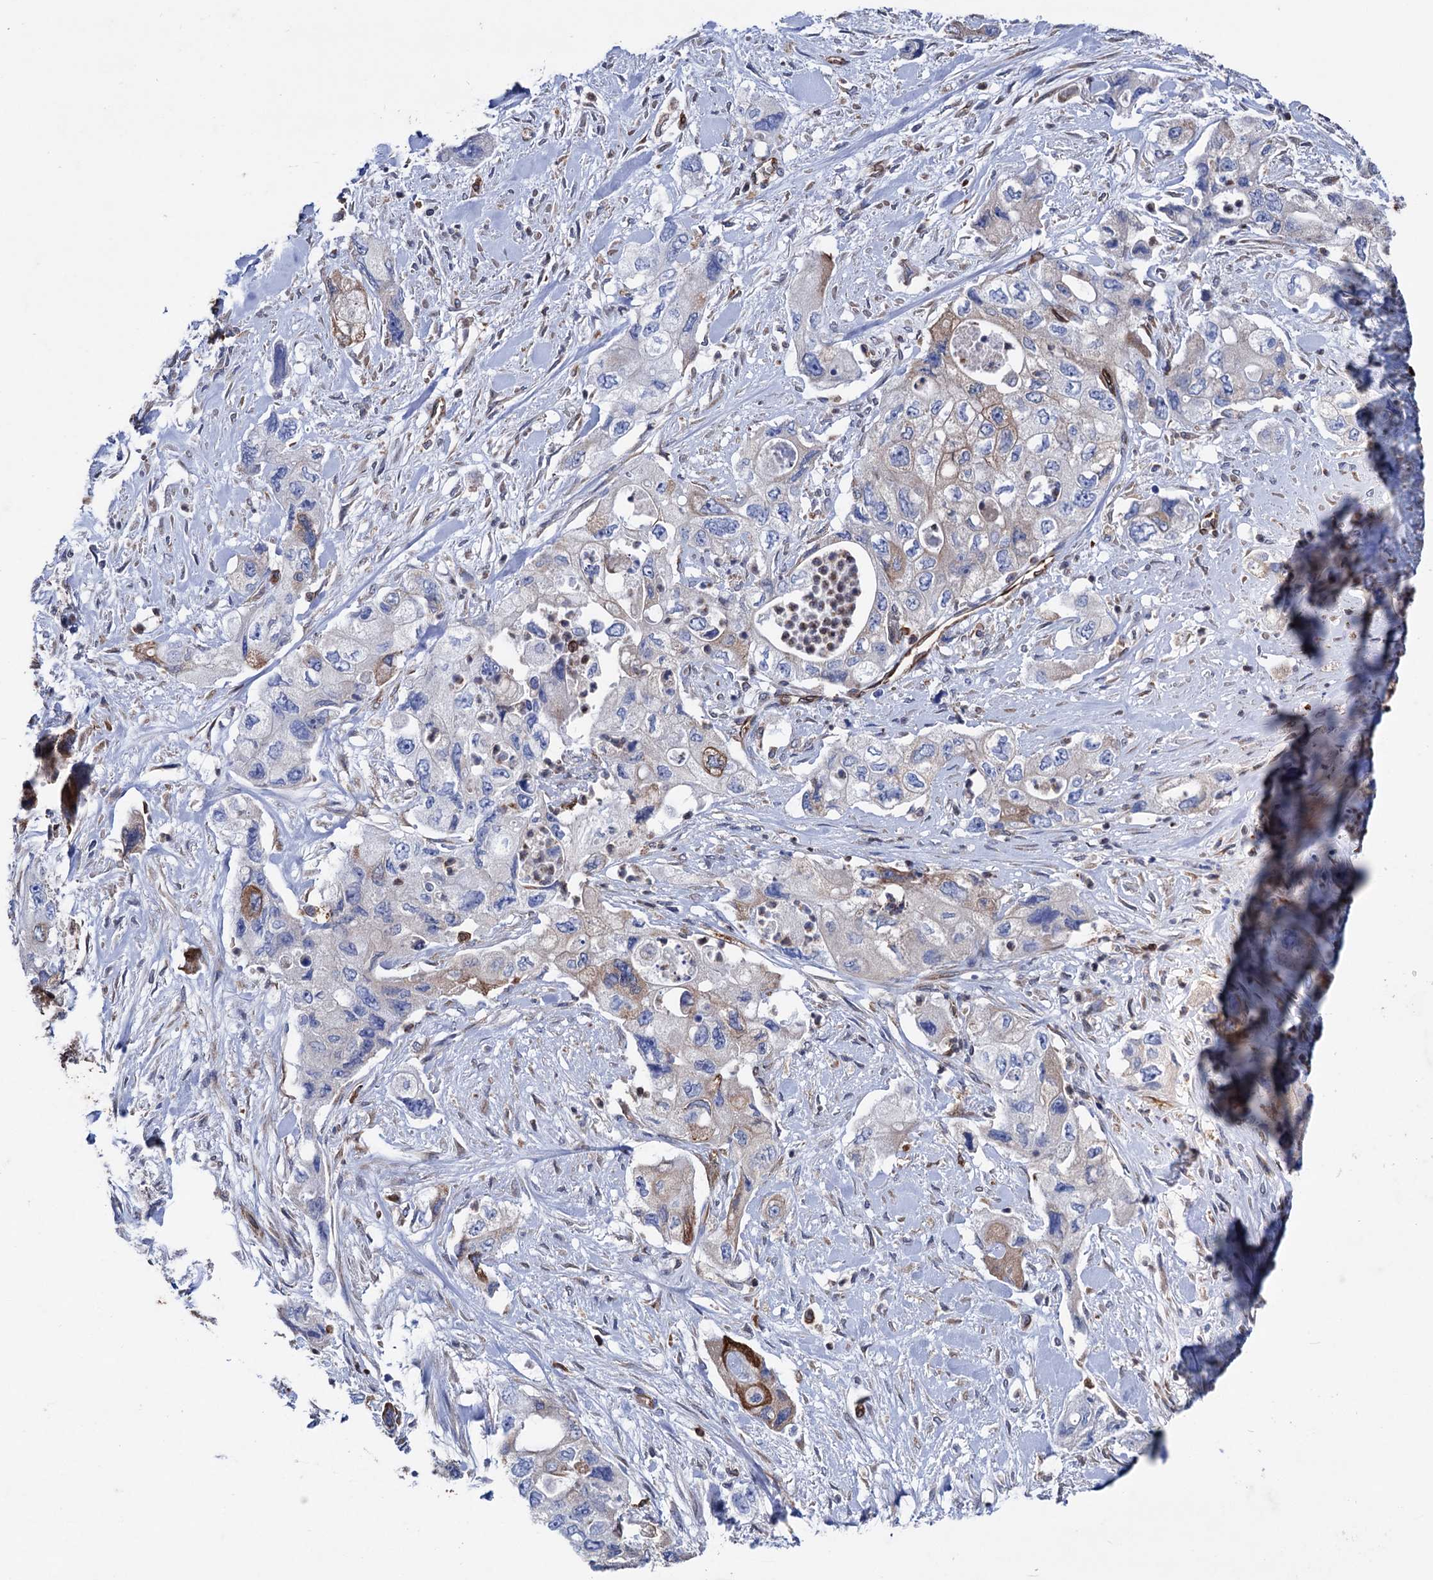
{"staining": {"intensity": "strong", "quantity": "<25%", "location": "cytoplasmic/membranous"}, "tissue": "pancreatic cancer", "cell_type": "Tumor cells", "image_type": "cancer", "snomed": [{"axis": "morphology", "description": "Adenocarcinoma, NOS"}, {"axis": "topography", "description": "Pancreas"}], "caption": "IHC of pancreatic cancer displays medium levels of strong cytoplasmic/membranous expression in about <25% of tumor cells.", "gene": "STING1", "patient": {"sex": "female", "age": 73}}